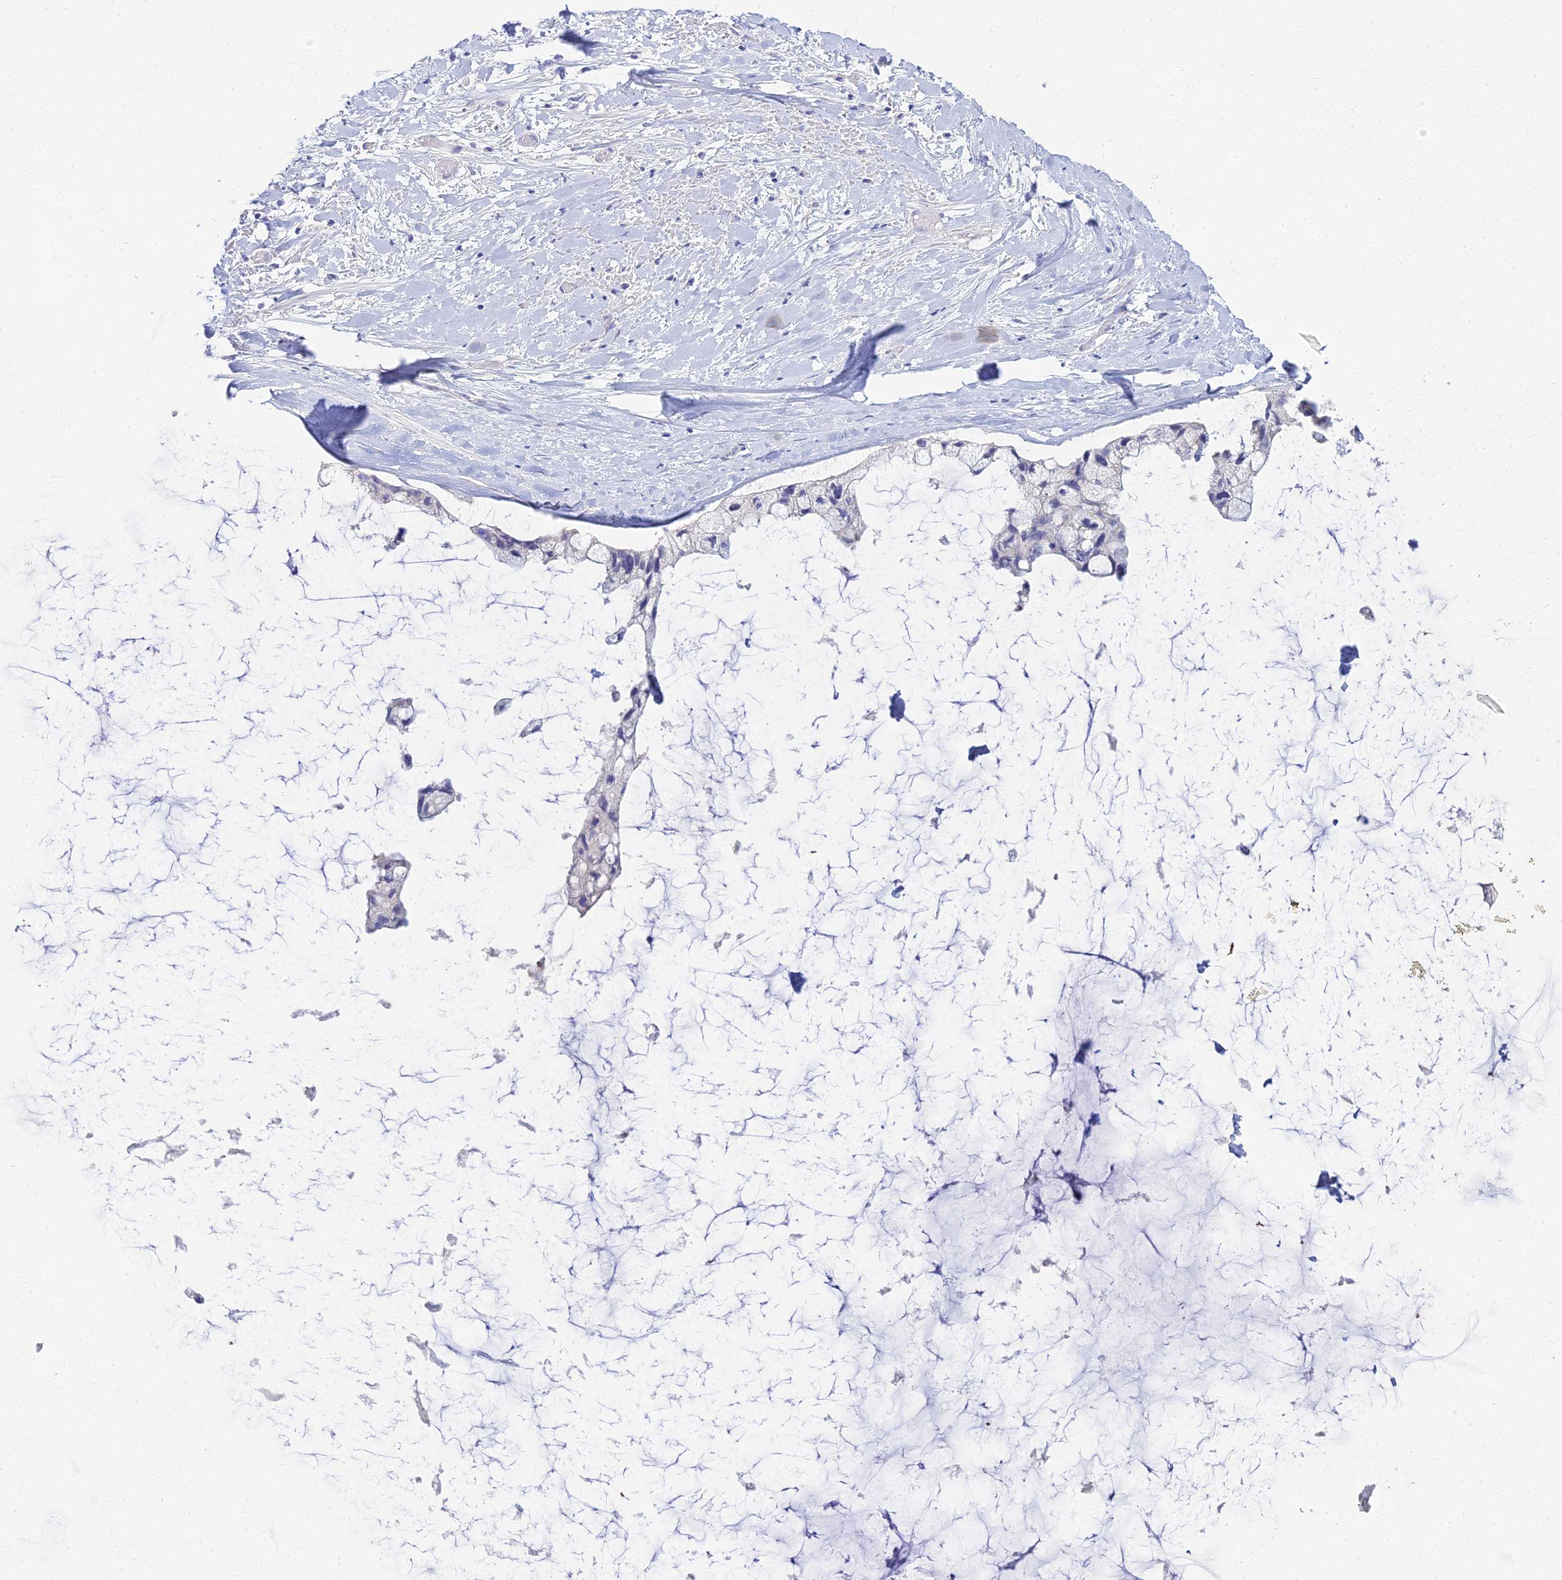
{"staining": {"intensity": "negative", "quantity": "none", "location": "none"}, "tissue": "ovarian cancer", "cell_type": "Tumor cells", "image_type": "cancer", "snomed": [{"axis": "morphology", "description": "Cystadenocarcinoma, mucinous, NOS"}, {"axis": "topography", "description": "Ovary"}], "caption": "Immunohistochemistry of human ovarian cancer displays no staining in tumor cells. (Brightfield microscopy of DAB (3,3'-diaminobenzidine) immunohistochemistry at high magnification).", "gene": "NPY", "patient": {"sex": "female", "age": 39}}